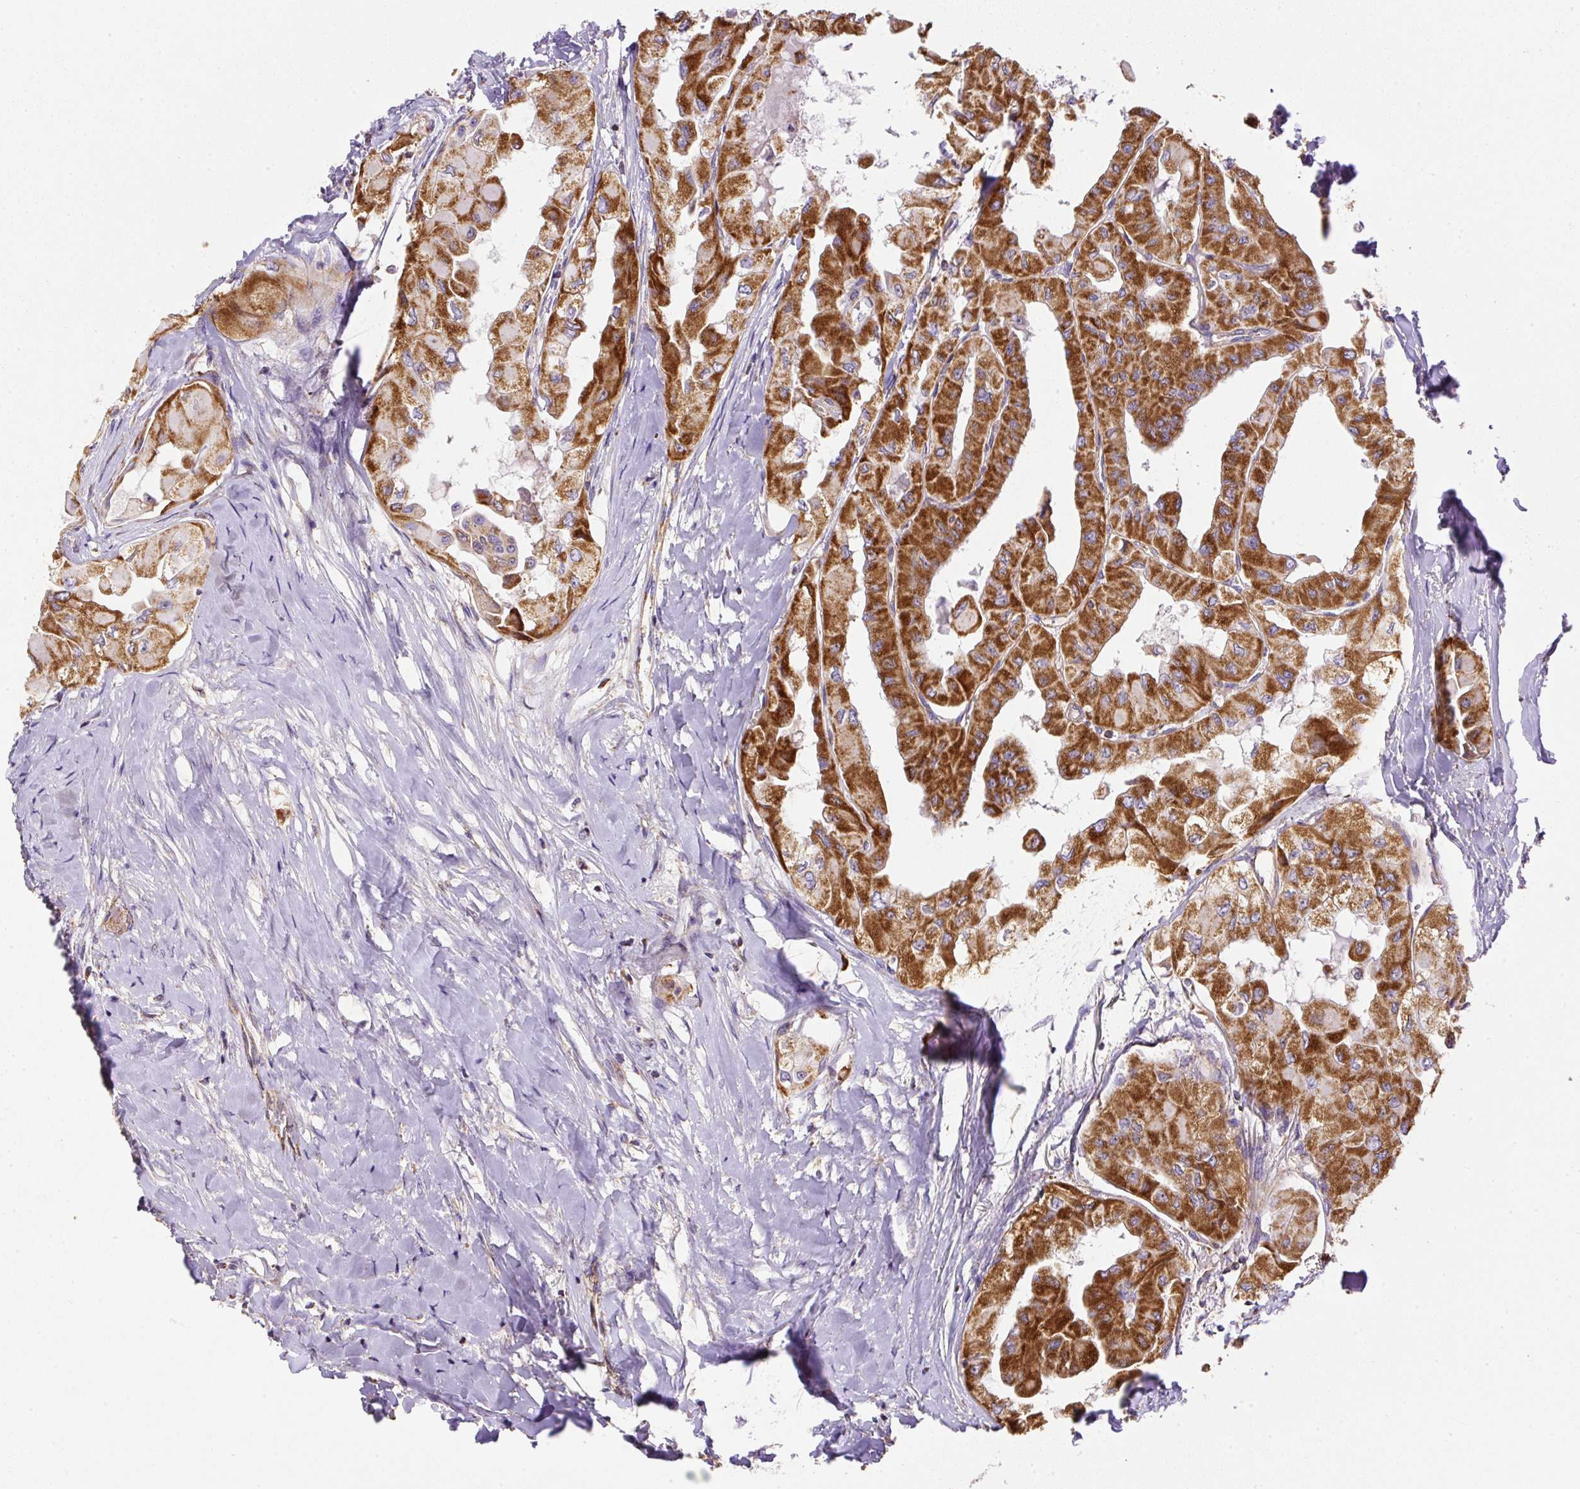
{"staining": {"intensity": "strong", "quantity": ">75%", "location": "cytoplasmic/membranous"}, "tissue": "thyroid cancer", "cell_type": "Tumor cells", "image_type": "cancer", "snomed": [{"axis": "morphology", "description": "Normal tissue, NOS"}, {"axis": "morphology", "description": "Papillary adenocarcinoma, NOS"}, {"axis": "topography", "description": "Thyroid gland"}], "caption": "An immunohistochemistry image of tumor tissue is shown. Protein staining in brown highlights strong cytoplasmic/membranous positivity in papillary adenocarcinoma (thyroid) within tumor cells. (DAB (3,3'-diaminobenzidine) = brown stain, brightfield microscopy at high magnification).", "gene": "NDUFAF2", "patient": {"sex": "female", "age": 59}}